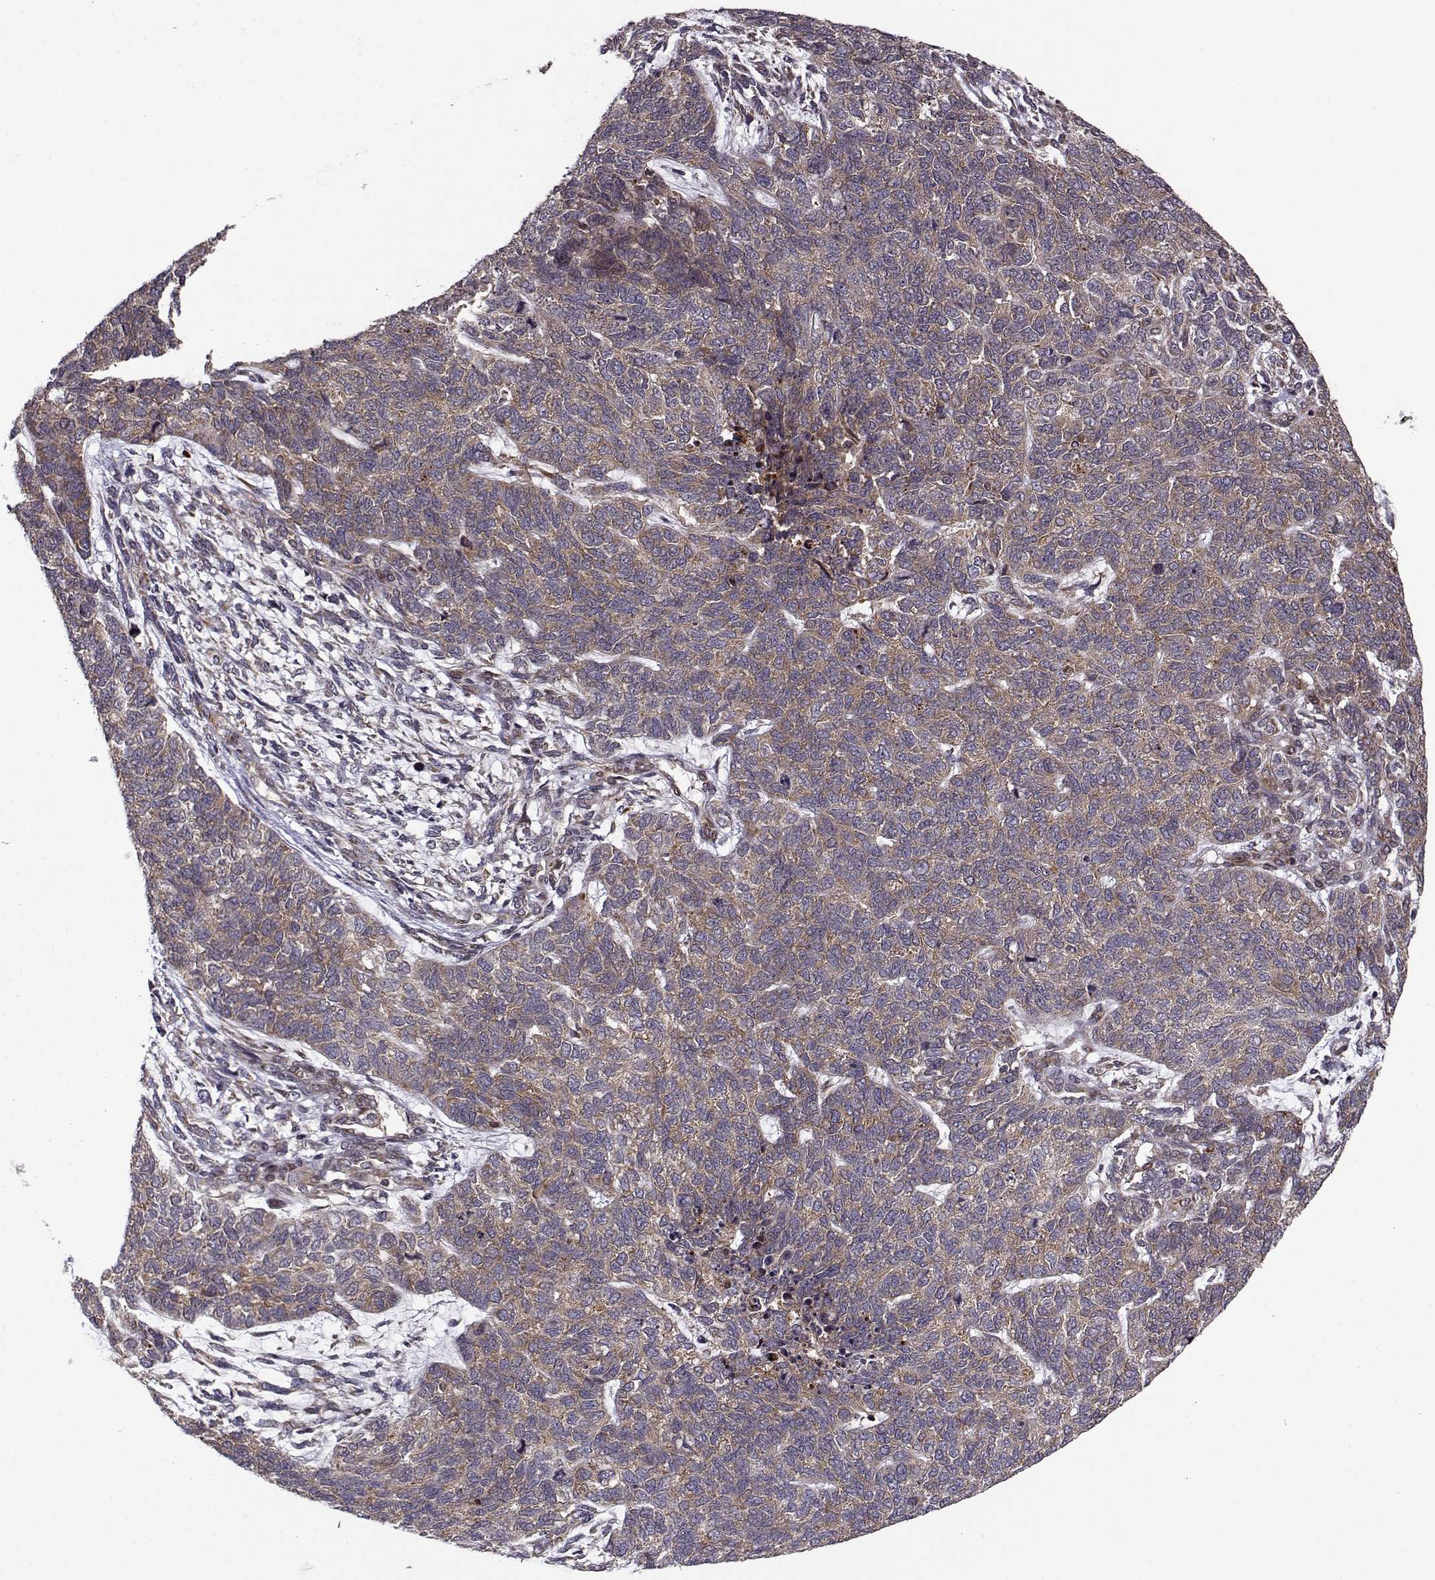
{"staining": {"intensity": "moderate", "quantity": ">75%", "location": "cytoplasmic/membranous"}, "tissue": "cervical cancer", "cell_type": "Tumor cells", "image_type": "cancer", "snomed": [{"axis": "morphology", "description": "Squamous cell carcinoma, NOS"}, {"axis": "topography", "description": "Cervix"}], "caption": "Protein staining displays moderate cytoplasmic/membranous staining in approximately >75% of tumor cells in cervical cancer.", "gene": "RPL31", "patient": {"sex": "female", "age": 63}}